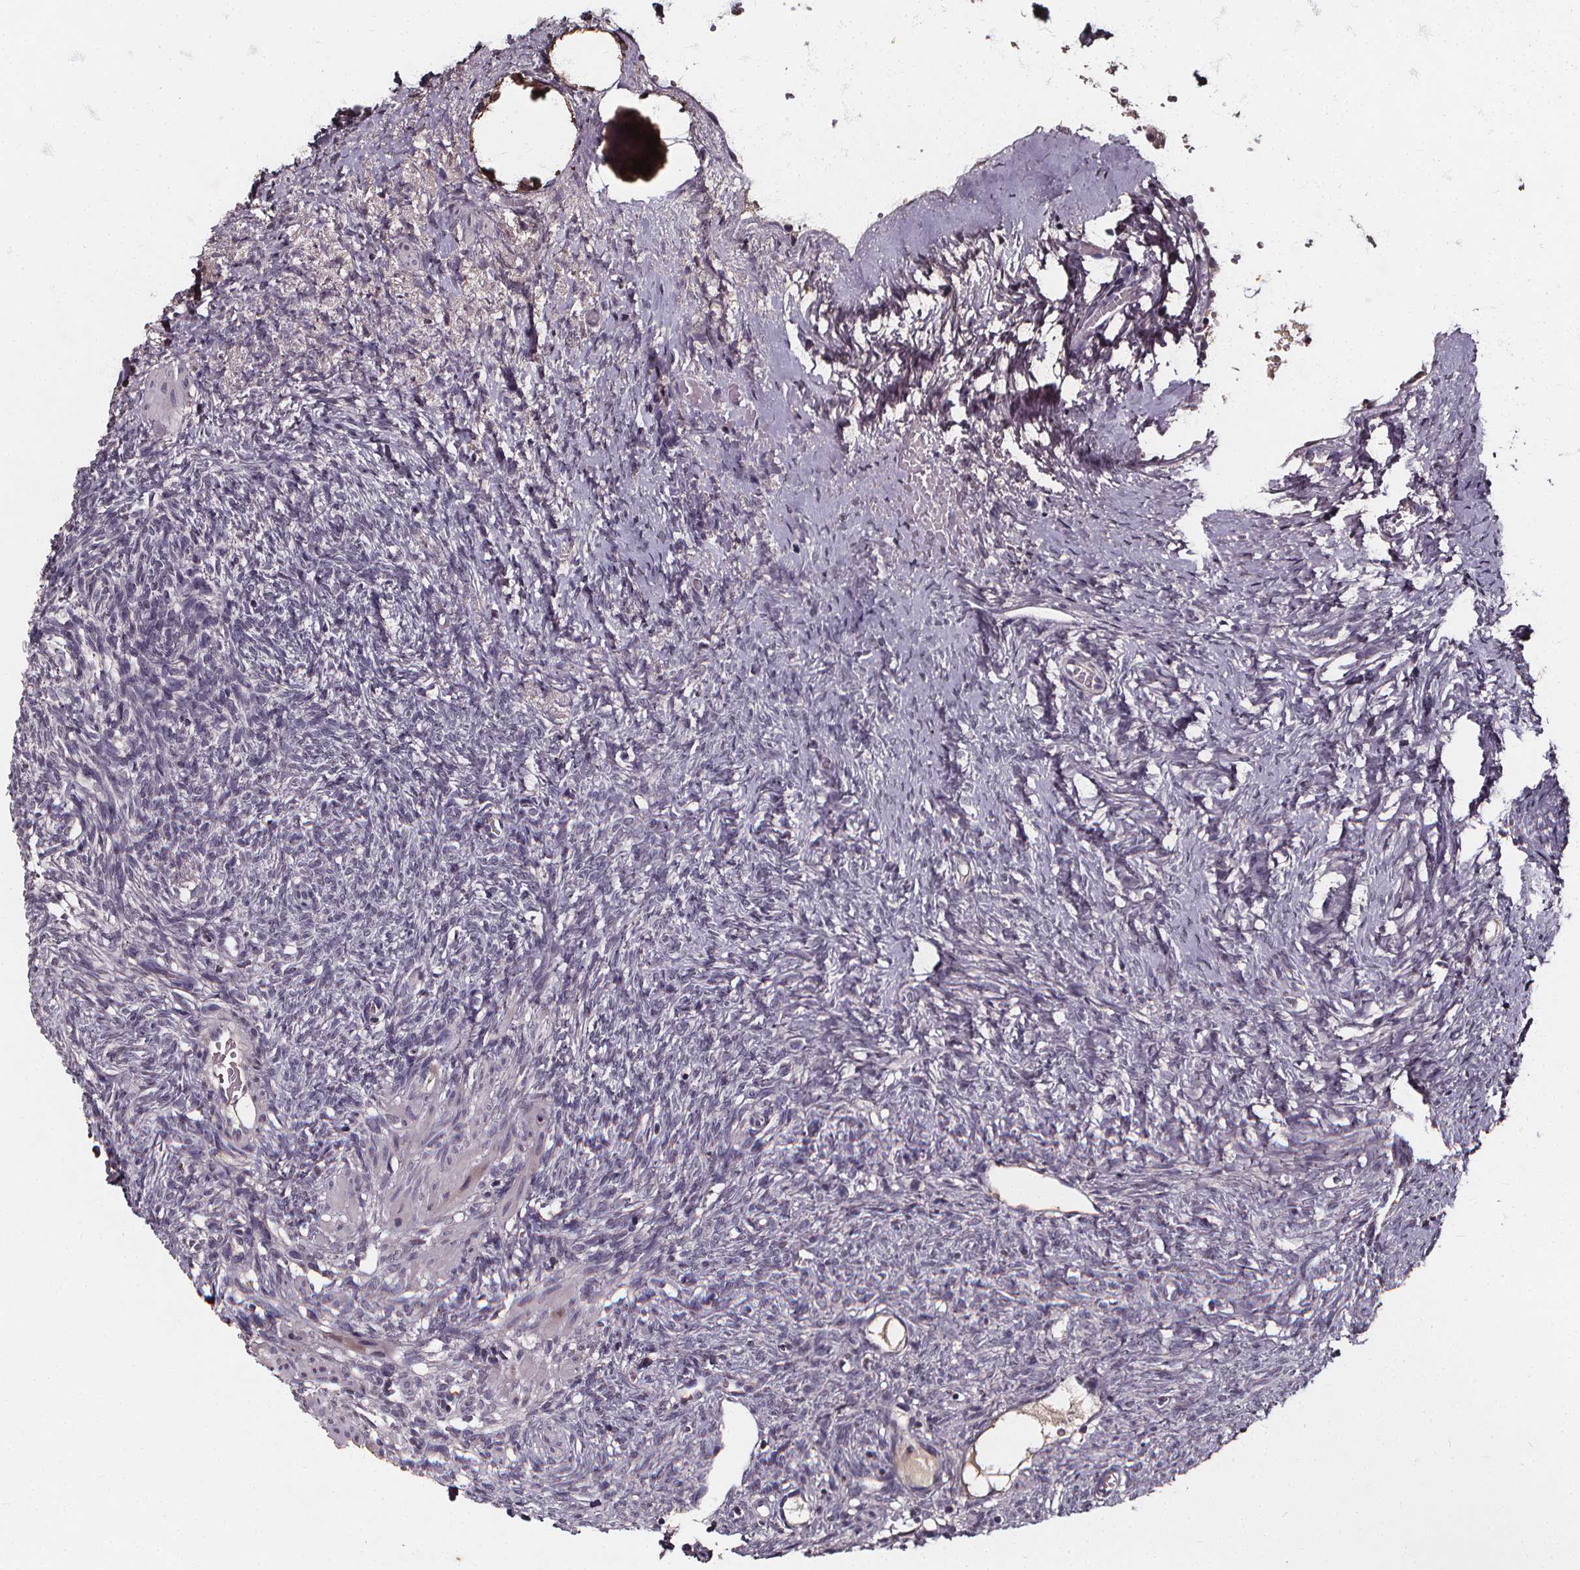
{"staining": {"intensity": "weak", "quantity": ">75%", "location": "cytoplasmic/membranous"}, "tissue": "ovary", "cell_type": "Follicle cells", "image_type": "normal", "snomed": [{"axis": "morphology", "description": "Normal tissue, NOS"}, {"axis": "topography", "description": "Ovary"}], "caption": "A high-resolution micrograph shows immunohistochemistry (IHC) staining of unremarkable ovary, which reveals weak cytoplasmic/membranous expression in approximately >75% of follicle cells. The staining is performed using DAB brown chromogen to label protein expression. The nuclei are counter-stained blue using hematoxylin.", "gene": "SPAG8", "patient": {"sex": "female", "age": 46}}